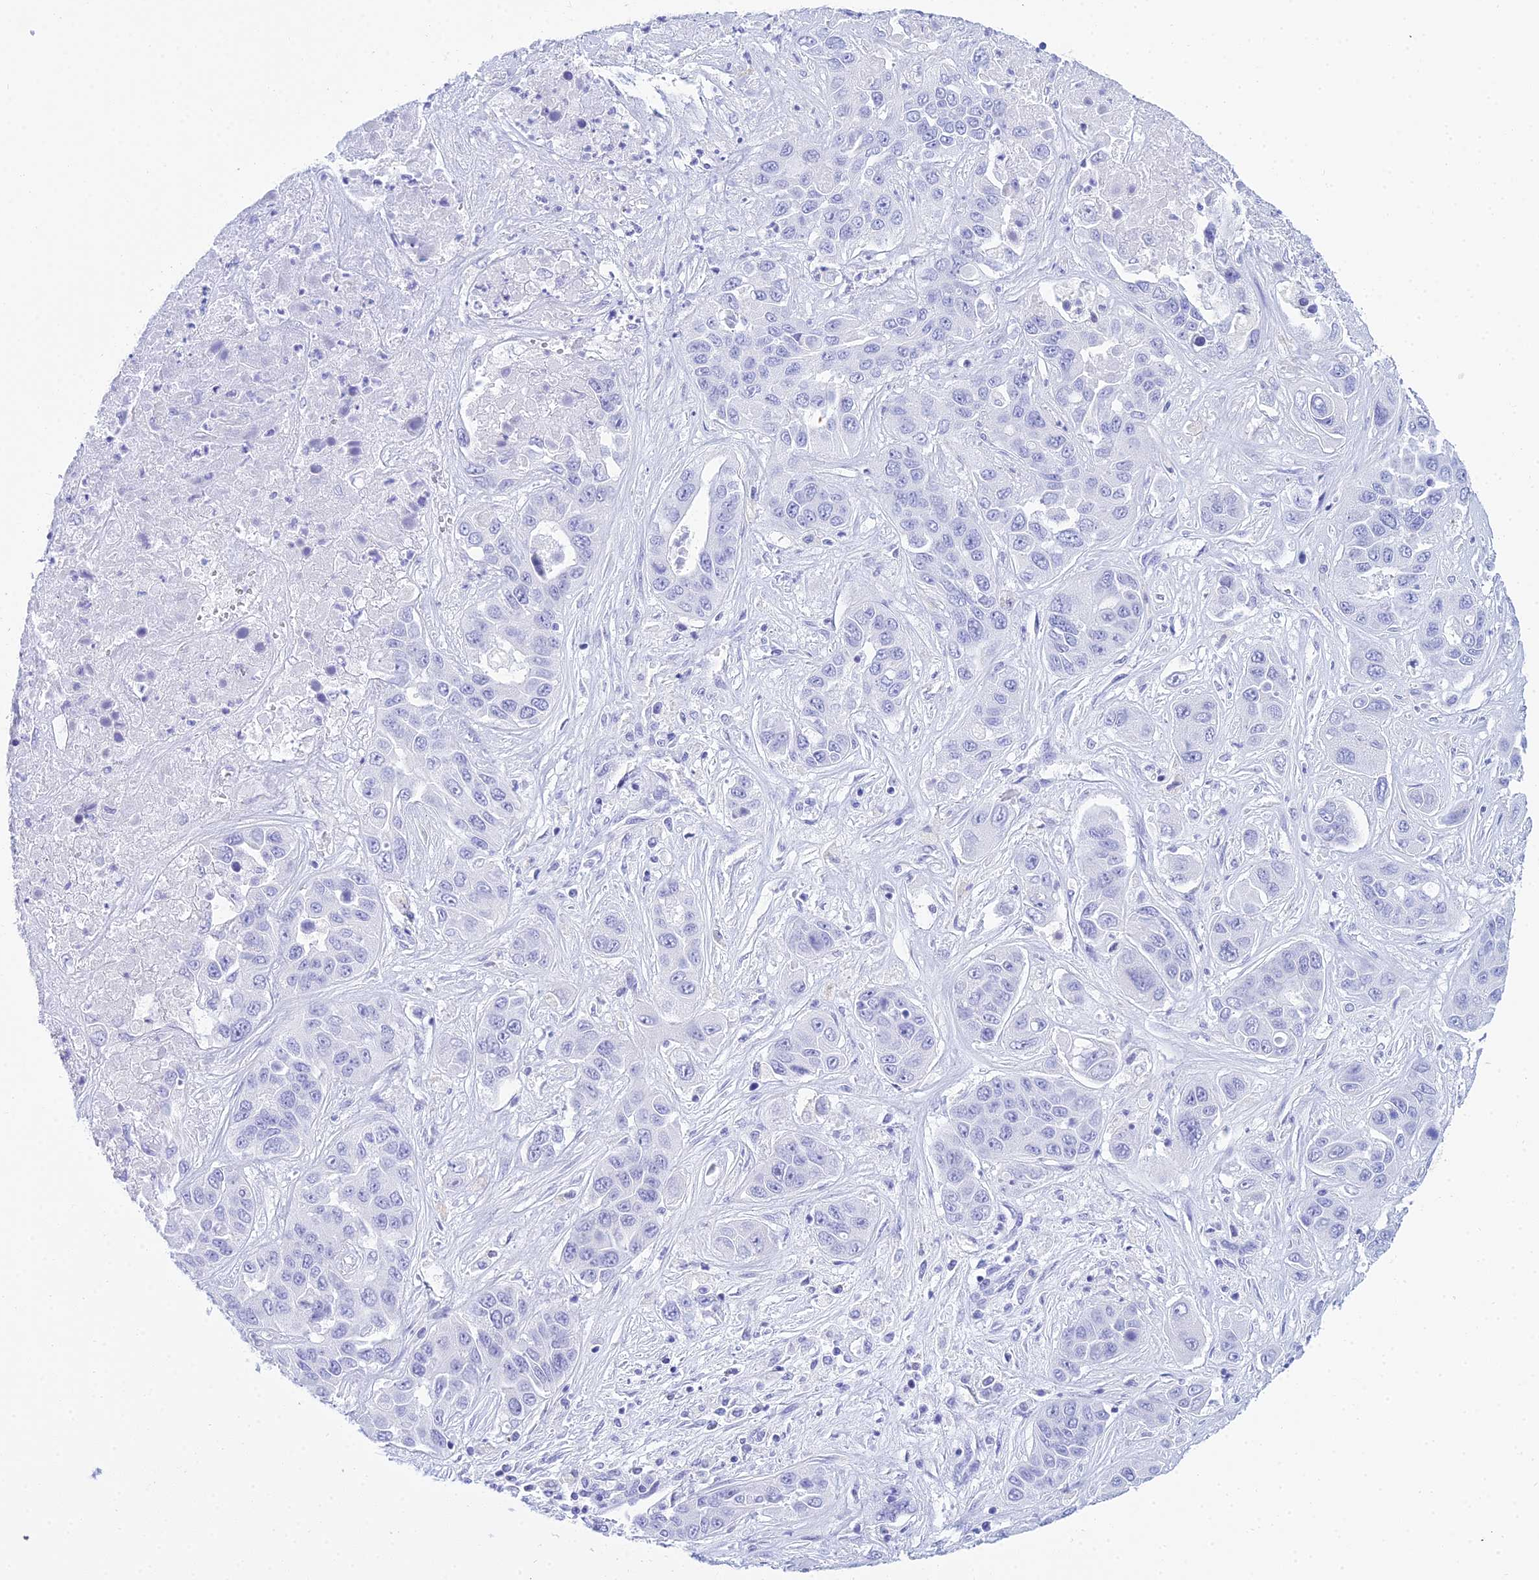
{"staining": {"intensity": "negative", "quantity": "none", "location": "none"}, "tissue": "liver cancer", "cell_type": "Tumor cells", "image_type": "cancer", "snomed": [{"axis": "morphology", "description": "Cholangiocarcinoma"}, {"axis": "topography", "description": "Liver"}], "caption": "Histopathology image shows no protein staining in tumor cells of cholangiocarcinoma (liver) tissue.", "gene": "PATE4", "patient": {"sex": "female", "age": 52}}